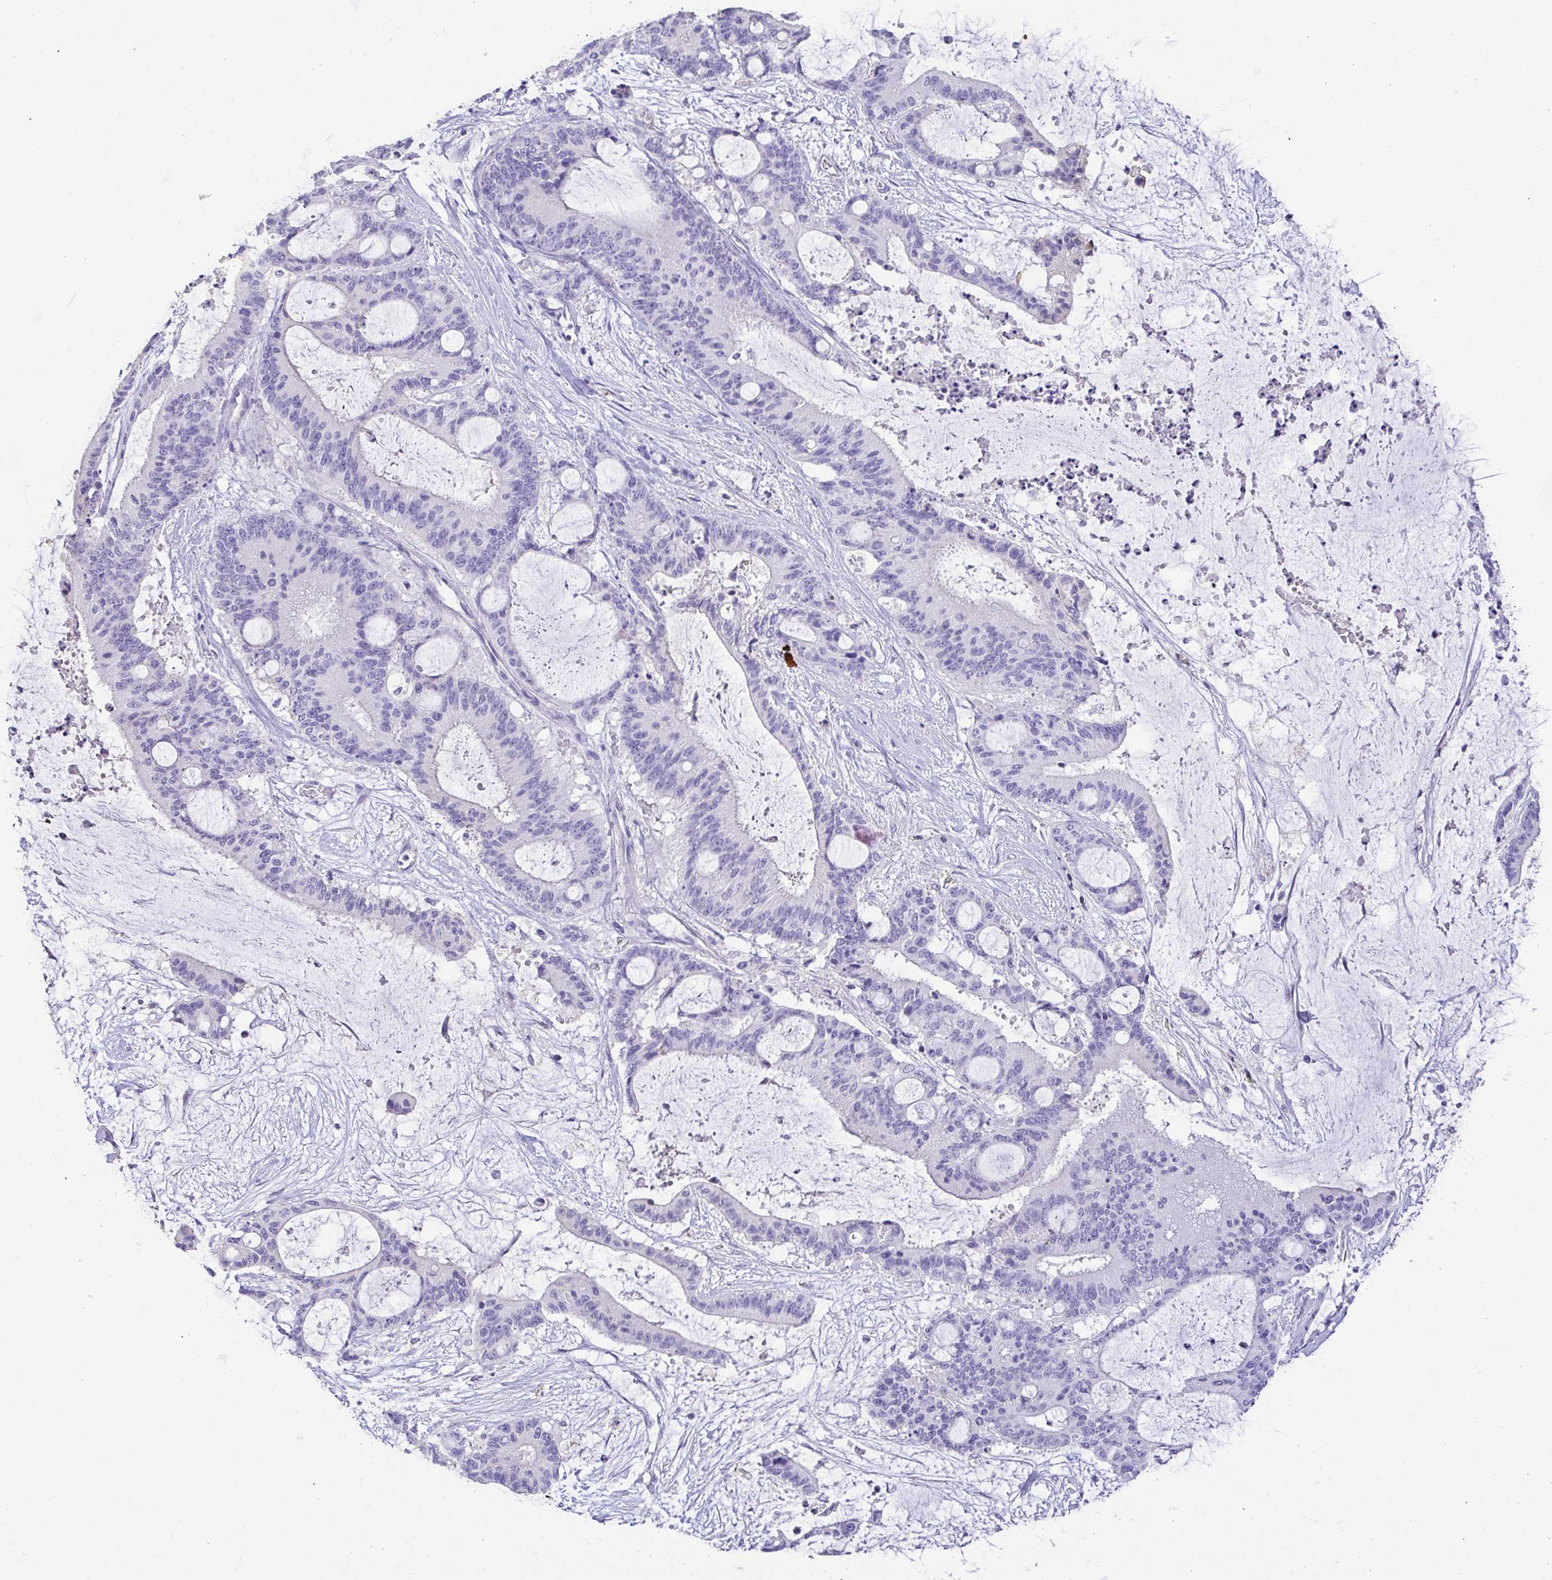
{"staining": {"intensity": "negative", "quantity": "none", "location": "none"}, "tissue": "liver cancer", "cell_type": "Tumor cells", "image_type": "cancer", "snomed": [{"axis": "morphology", "description": "Normal tissue, NOS"}, {"axis": "morphology", "description": "Cholangiocarcinoma"}, {"axis": "topography", "description": "Liver"}, {"axis": "topography", "description": "Peripheral nerve tissue"}], "caption": "An image of human liver cholangiocarcinoma is negative for staining in tumor cells. (DAB immunohistochemistry visualized using brightfield microscopy, high magnification).", "gene": "CDO1", "patient": {"sex": "female", "age": 73}}